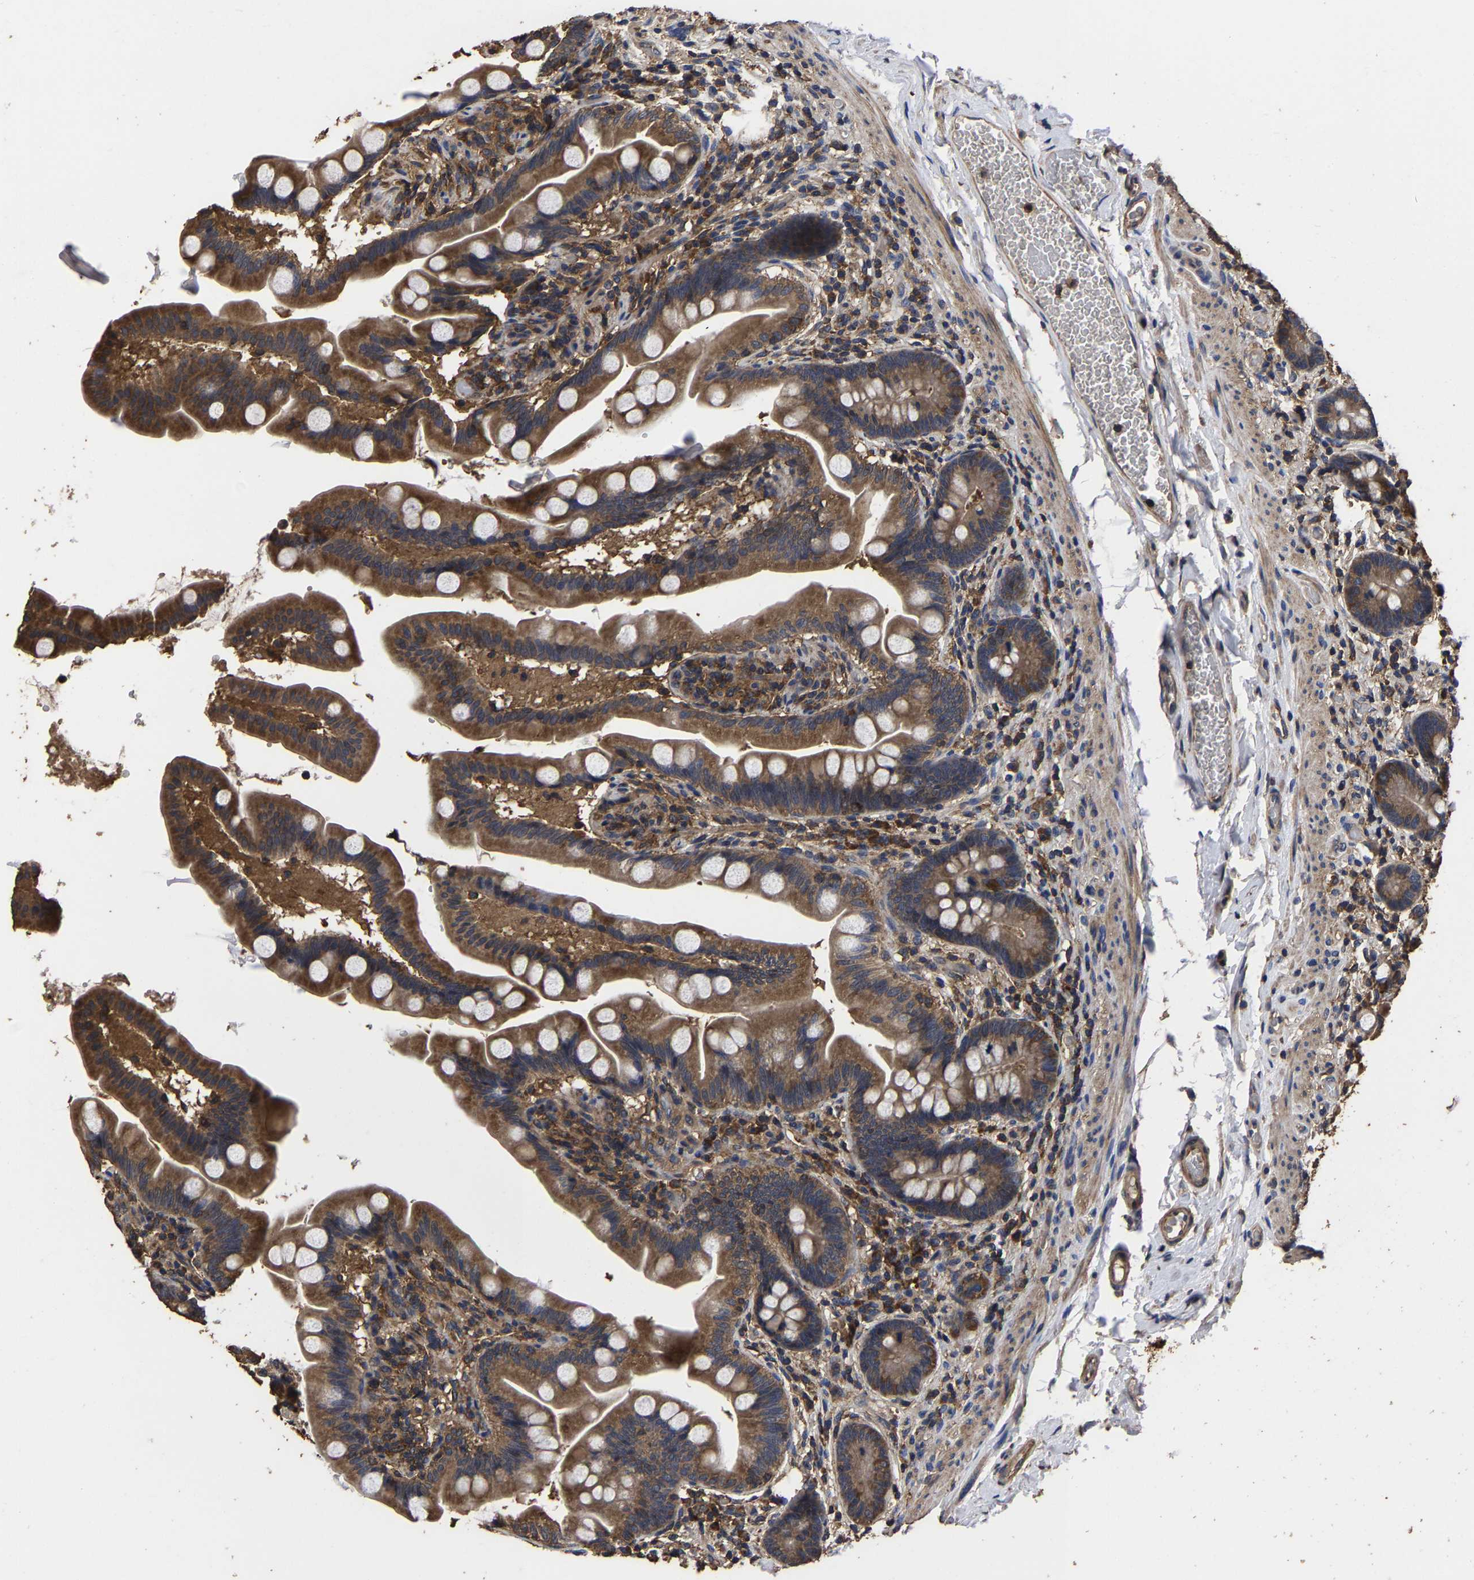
{"staining": {"intensity": "strong", "quantity": ">75%", "location": "cytoplasmic/membranous"}, "tissue": "small intestine", "cell_type": "Glandular cells", "image_type": "normal", "snomed": [{"axis": "morphology", "description": "Normal tissue, NOS"}, {"axis": "topography", "description": "Small intestine"}], "caption": "Glandular cells show strong cytoplasmic/membranous staining in about >75% of cells in normal small intestine.", "gene": "ITCH", "patient": {"sex": "female", "age": 56}}